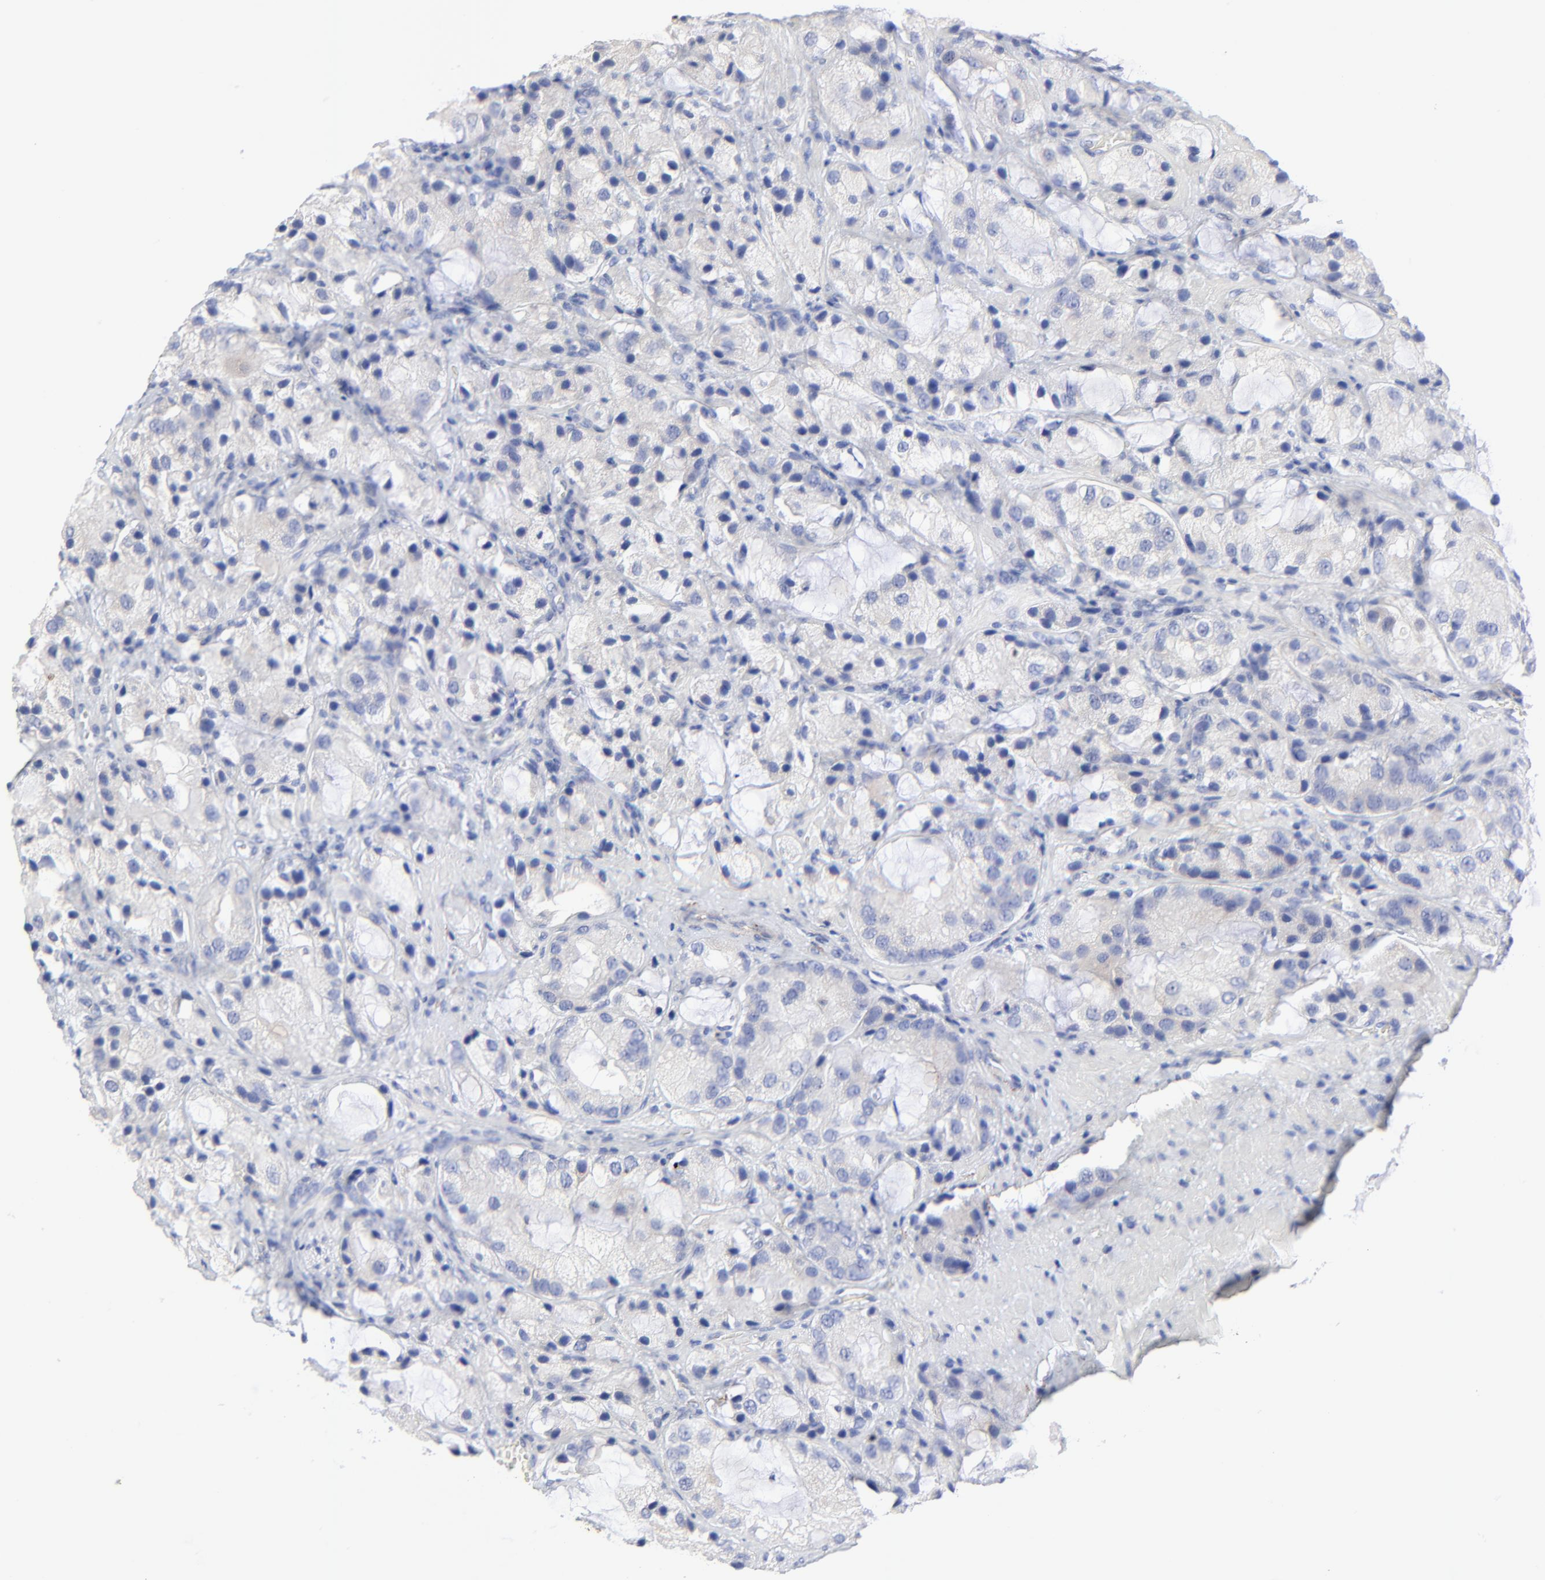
{"staining": {"intensity": "negative", "quantity": "none", "location": "none"}, "tissue": "prostate cancer", "cell_type": "Tumor cells", "image_type": "cancer", "snomed": [{"axis": "morphology", "description": "Adenocarcinoma, High grade"}, {"axis": "topography", "description": "Prostate"}], "caption": "Tumor cells show no significant expression in prostate adenocarcinoma (high-grade).", "gene": "FBLN2", "patient": {"sex": "male", "age": 70}}